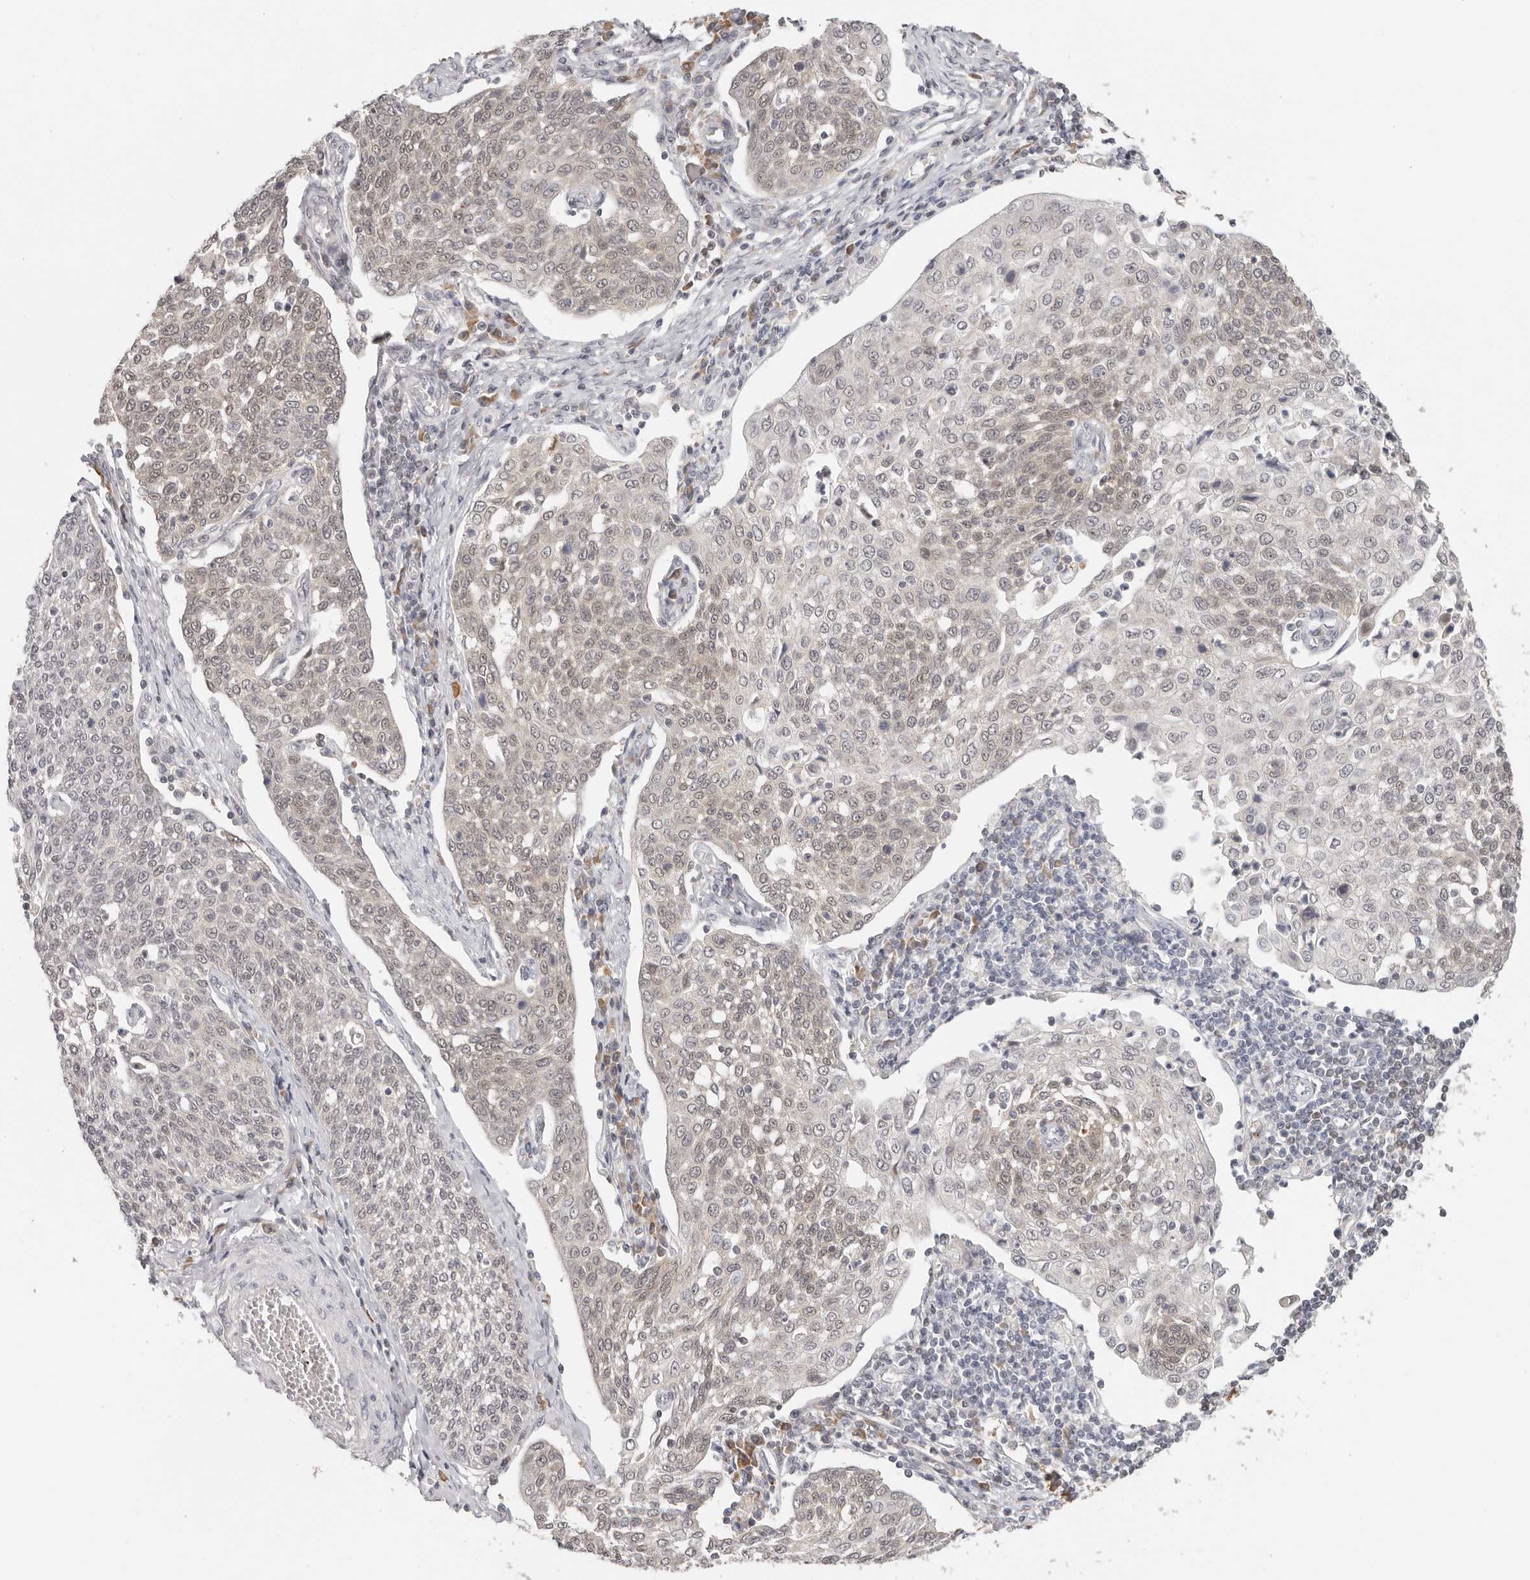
{"staining": {"intensity": "weak", "quantity": "25%-75%", "location": "nuclear"}, "tissue": "cervical cancer", "cell_type": "Tumor cells", "image_type": "cancer", "snomed": [{"axis": "morphology", "description": "Squamous cell carcinoma, NOS"}, {"axis": "topography", "description": "Cervix"}], "caption": "Tumor cells display low levels of weak nuclear positivity in approximately 25%-75% of cells in squamous cell carcinoma (cervical). Using DAB (3,3'-diaminobenzidine) (brown) and hematoxylin (blue) stains, captured at high magnification using brightfield microscopy.", "gene": "LARP7", "patient": {"sex": "female", "age": 34}}